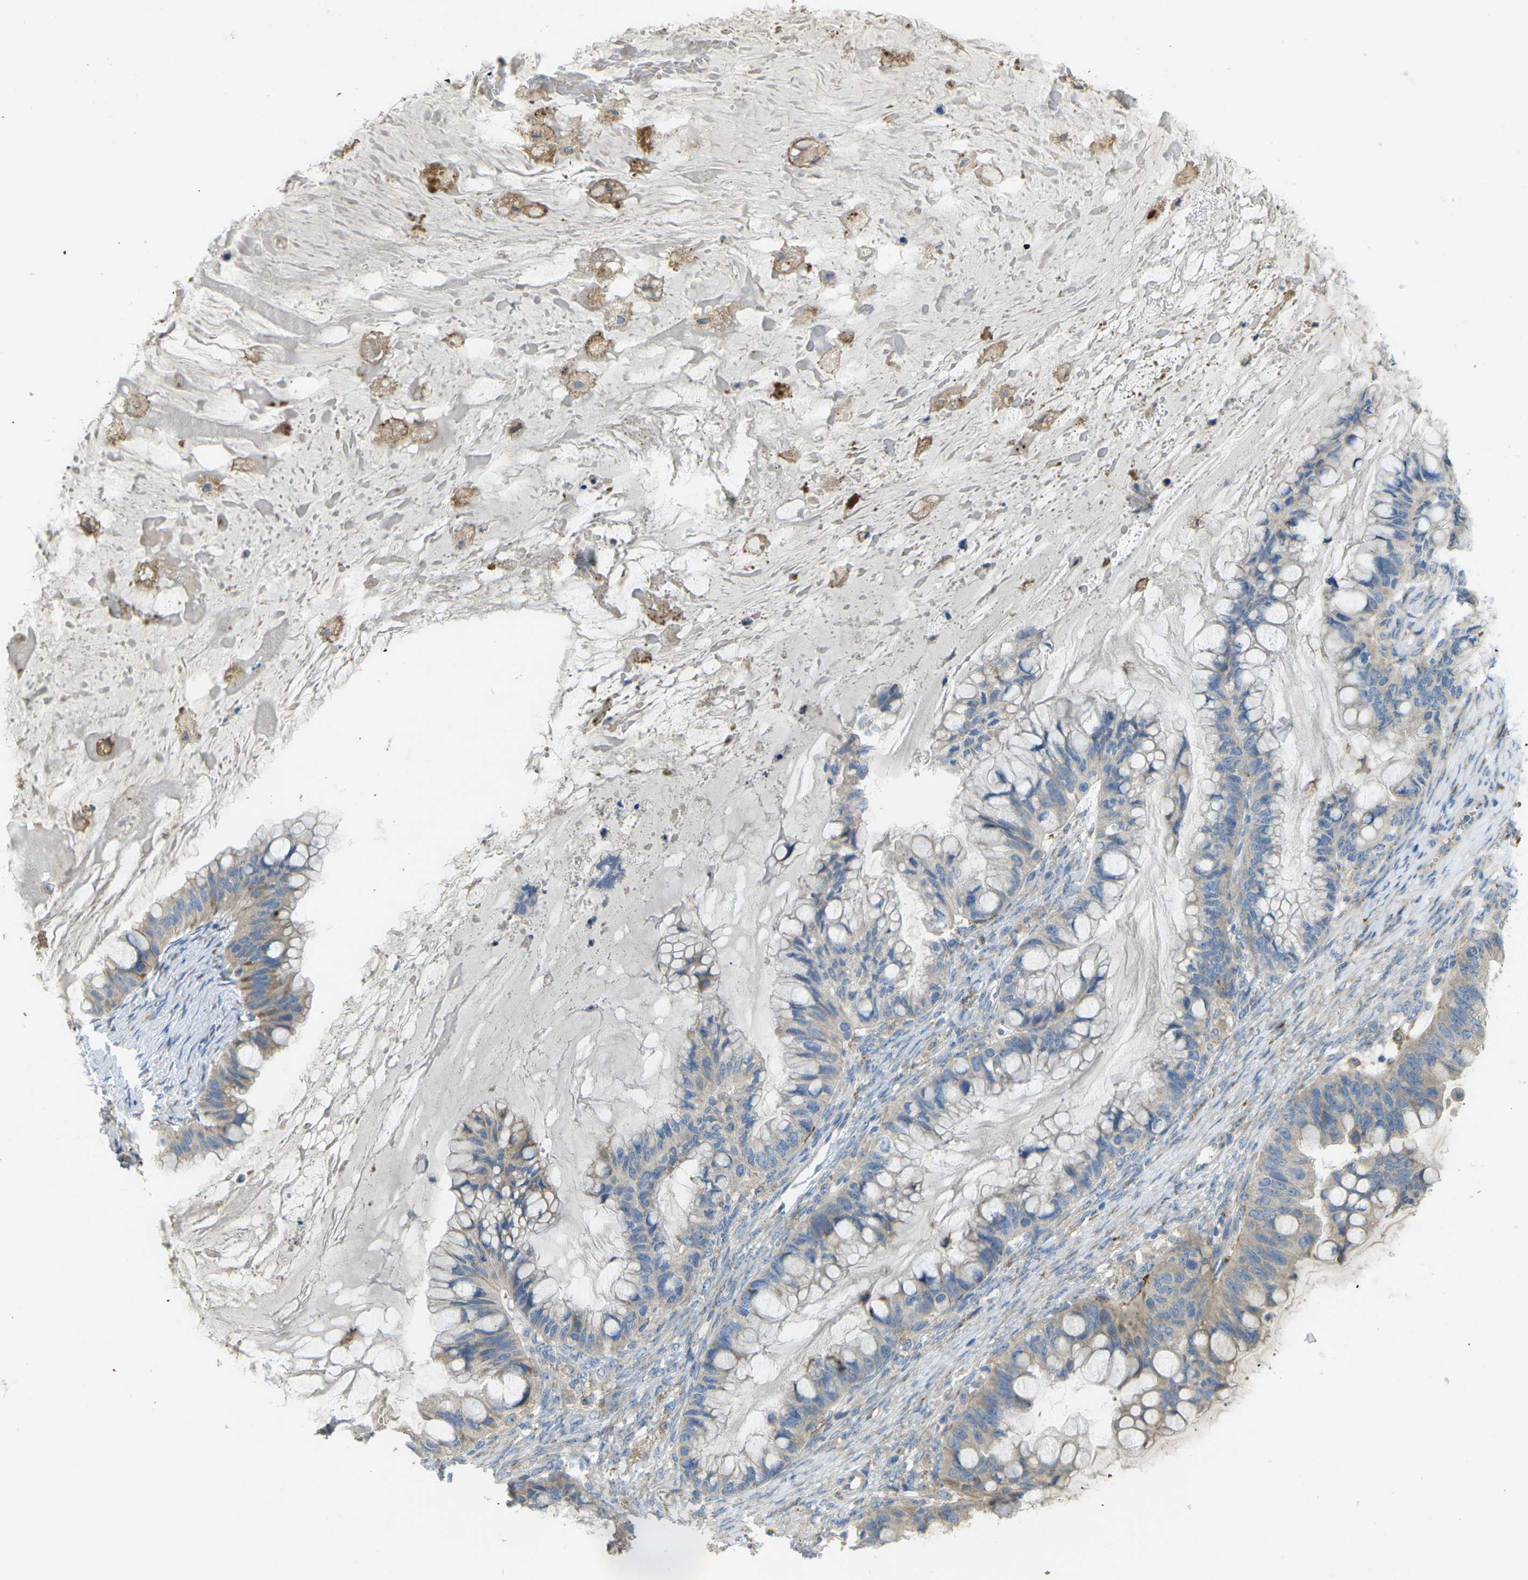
{"staining": {"intensity": "weak", "quantity": "25%-75%", "location": "cytoplasmic/membranous"}, "tissue": "ovarian cancer", "cell_type": "Tumor cells", "image_type": "cancer", "snomed": [{"axis": "morphology", "description": "Cystadenocarcinoma, mucinous, NOS"}, {"axis": "topography", "description": "Ovary"}], "caption": "Protein staining demonstrates weak cytoplasmic/membranous positivity in approximately 25%-75% of tumor cells in mucinous cystadenocarcinoma (ovarian). (DAB IHC with brightfield microscopy, high magnification).", "gene": "MYLK4", "patient": {"sex": "female", "age": 80}}